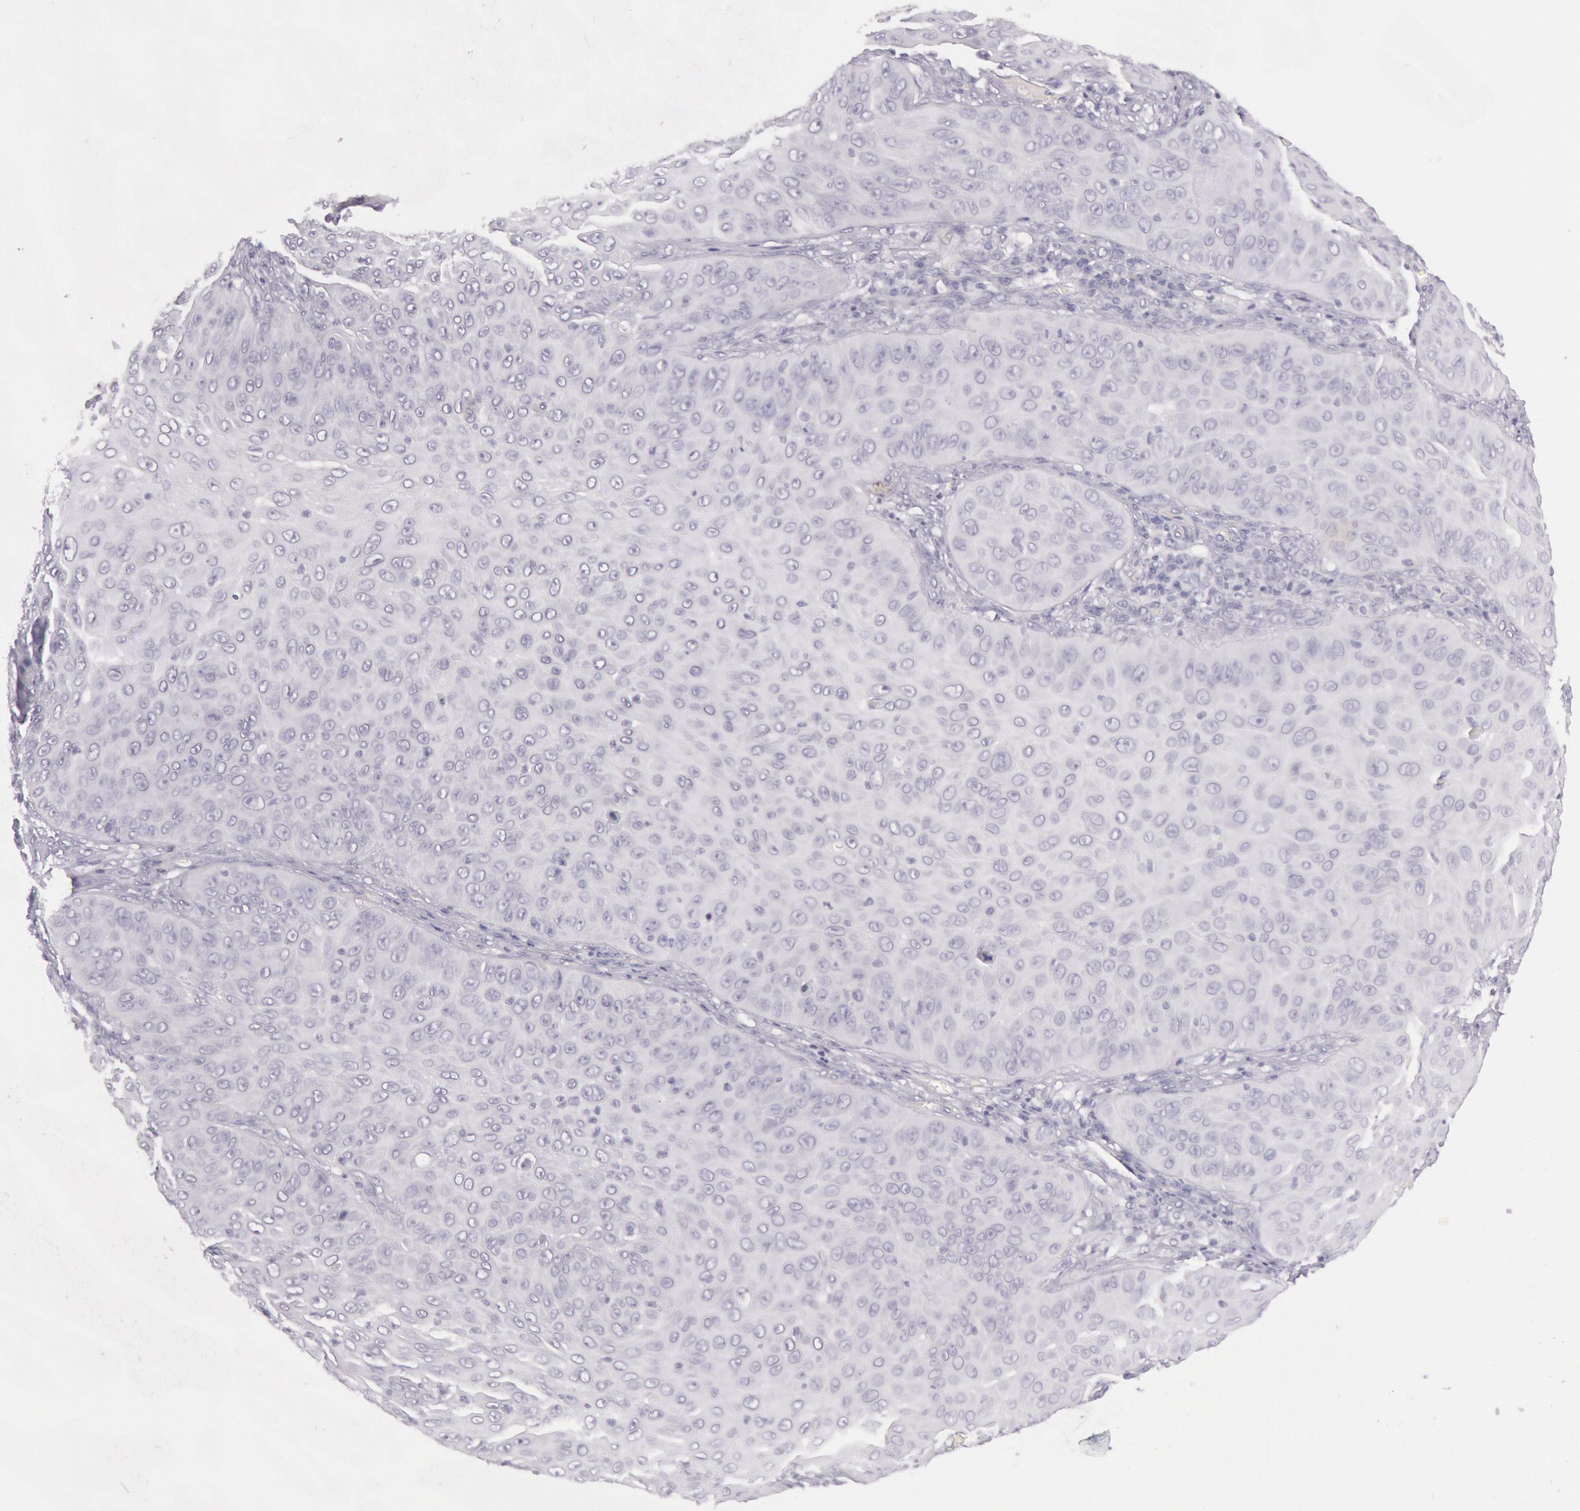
{"staining": {"intensity": "negative", "quantity": "none", "location": "none"}, "tissue": "skin cancer", "cell_type": "Tumor cells", "image_type": "cancer", "snomed": [{"axis": "morphology", "description": "Squamous cell carcinoma, NOS"}, {"axis": "topography", "description": "Skin"}], "caption": "An immunohistochemistry micrograph of squamous cell carcinoma (skin) is shown. There is no staining in tumor cells of squamous cell carcinoma (skin).", "gene": "CKB", "patient": {"sex": "male", "age": 82}}